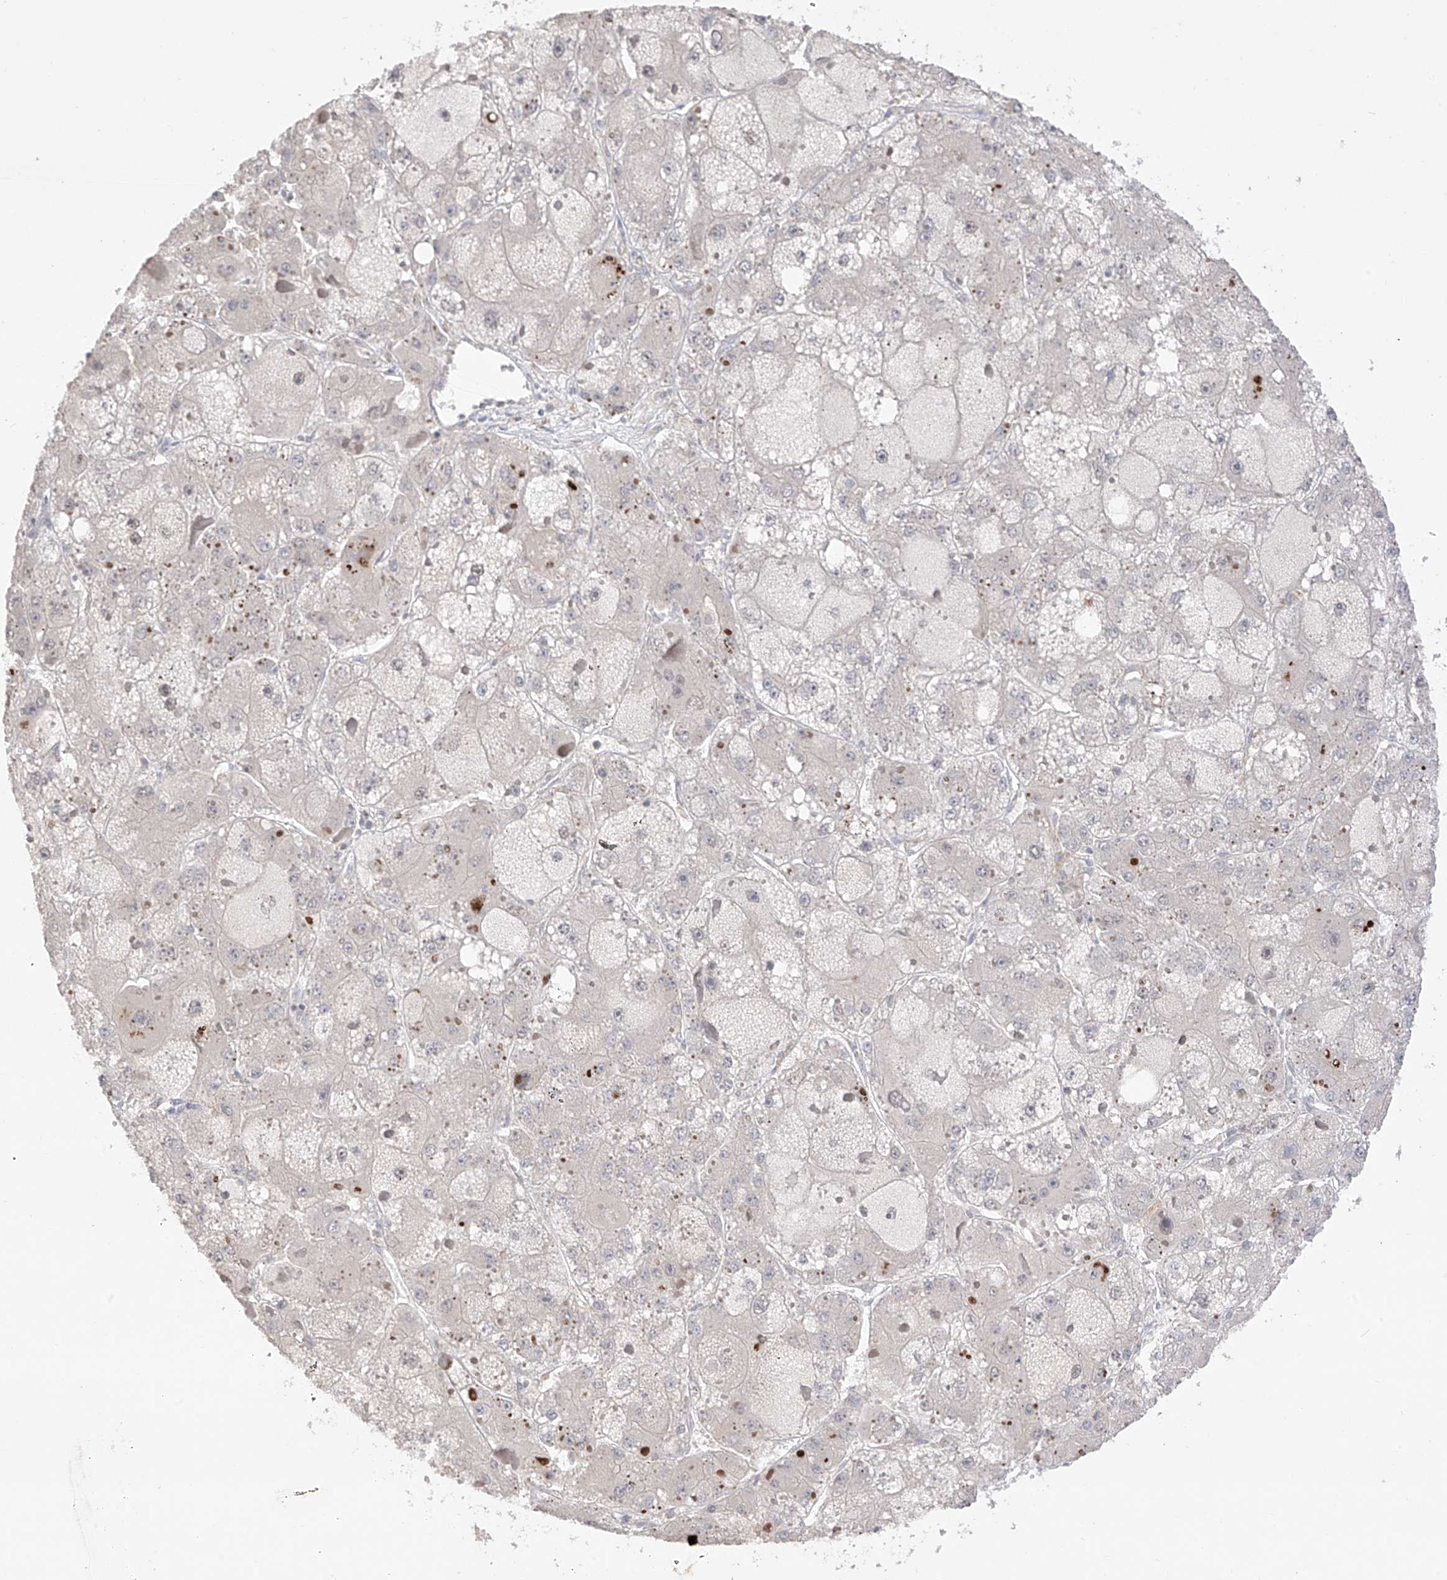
{"staining": {"intensity": "negative", "quantity": "none", "location": "none"}, "tissue": "liver cancer", "cell_type": "Tumor cells", "image_type": "cancer", "snomed": [{"axis": "morphology", "description": "Carcinoma, Hepatocellular, NOS"}, {"axis": "topography", "description": "Liver"}], "caption": "The IHC micrograph has no significant staining in tumor cells of hepatocellular carcinoma (liver) tissue.", "gene": "ANGEL2", "patient": {"sex": "female", "age": 73}}